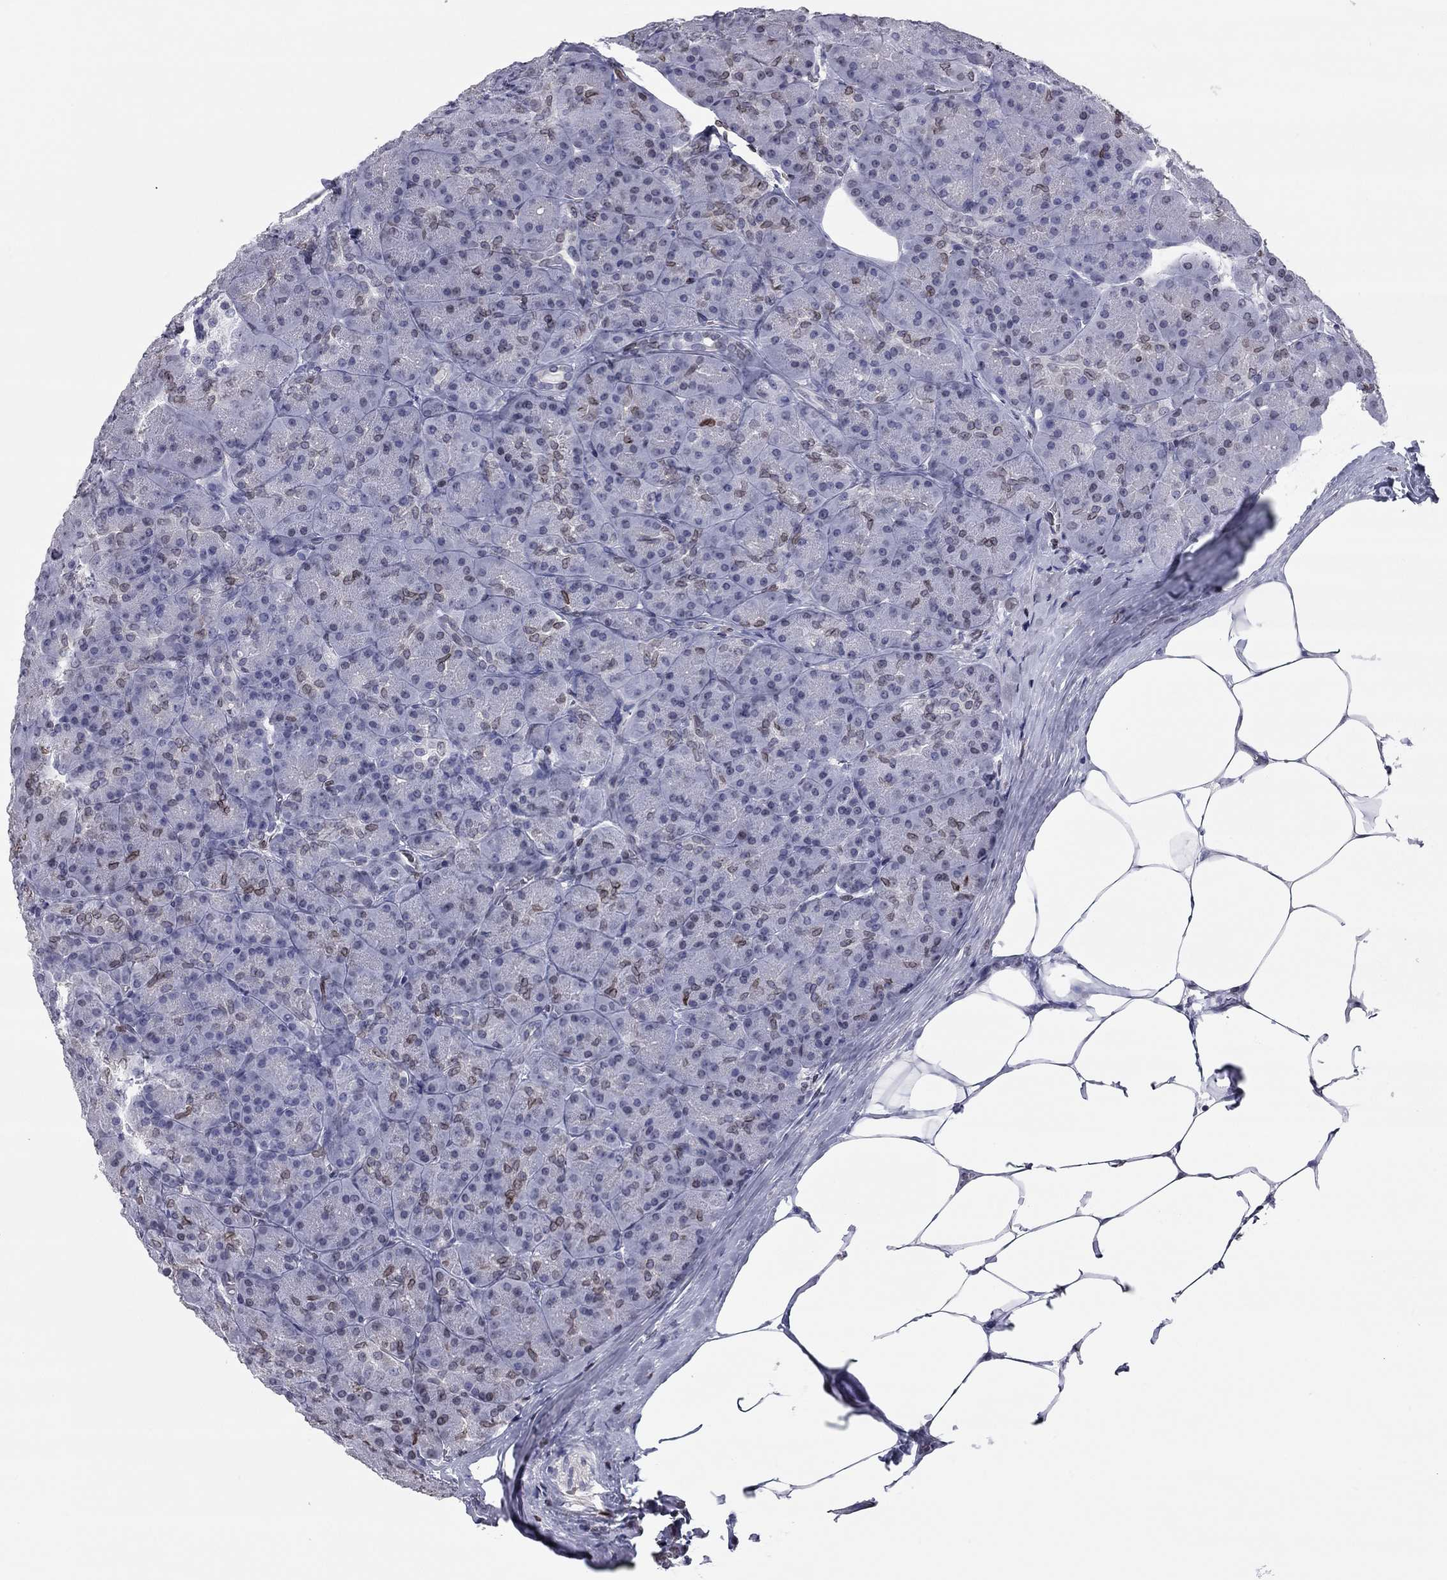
{"staining": {"intensity": "moderate", "quantity": "<25%", "location": "cytoplasmic/membranous,nuclear"}, "tissue": "pancreas", "cell_type": "Exocrine glandular cells", "image_type": "normal", "snomed": [{"axis": "morphology", "description": "Normal tissue, NOS"}, {"axis": "topography", "description": "Pancreas"}], "caption": "DAB immunohistochemical staining of benign human pancreas shows moderate cytoplasmic/membranous,nuclear protein positivity in about <25% of exocrine glandular cells. The staining was performed using DAB (3,3'-diaminobenzidine), with brown indicating positive protein expression. Nuclei are stained blue with hematoxylin.", "gene": "ESPL1", "patient": {"sex": "male", "age": 57}}